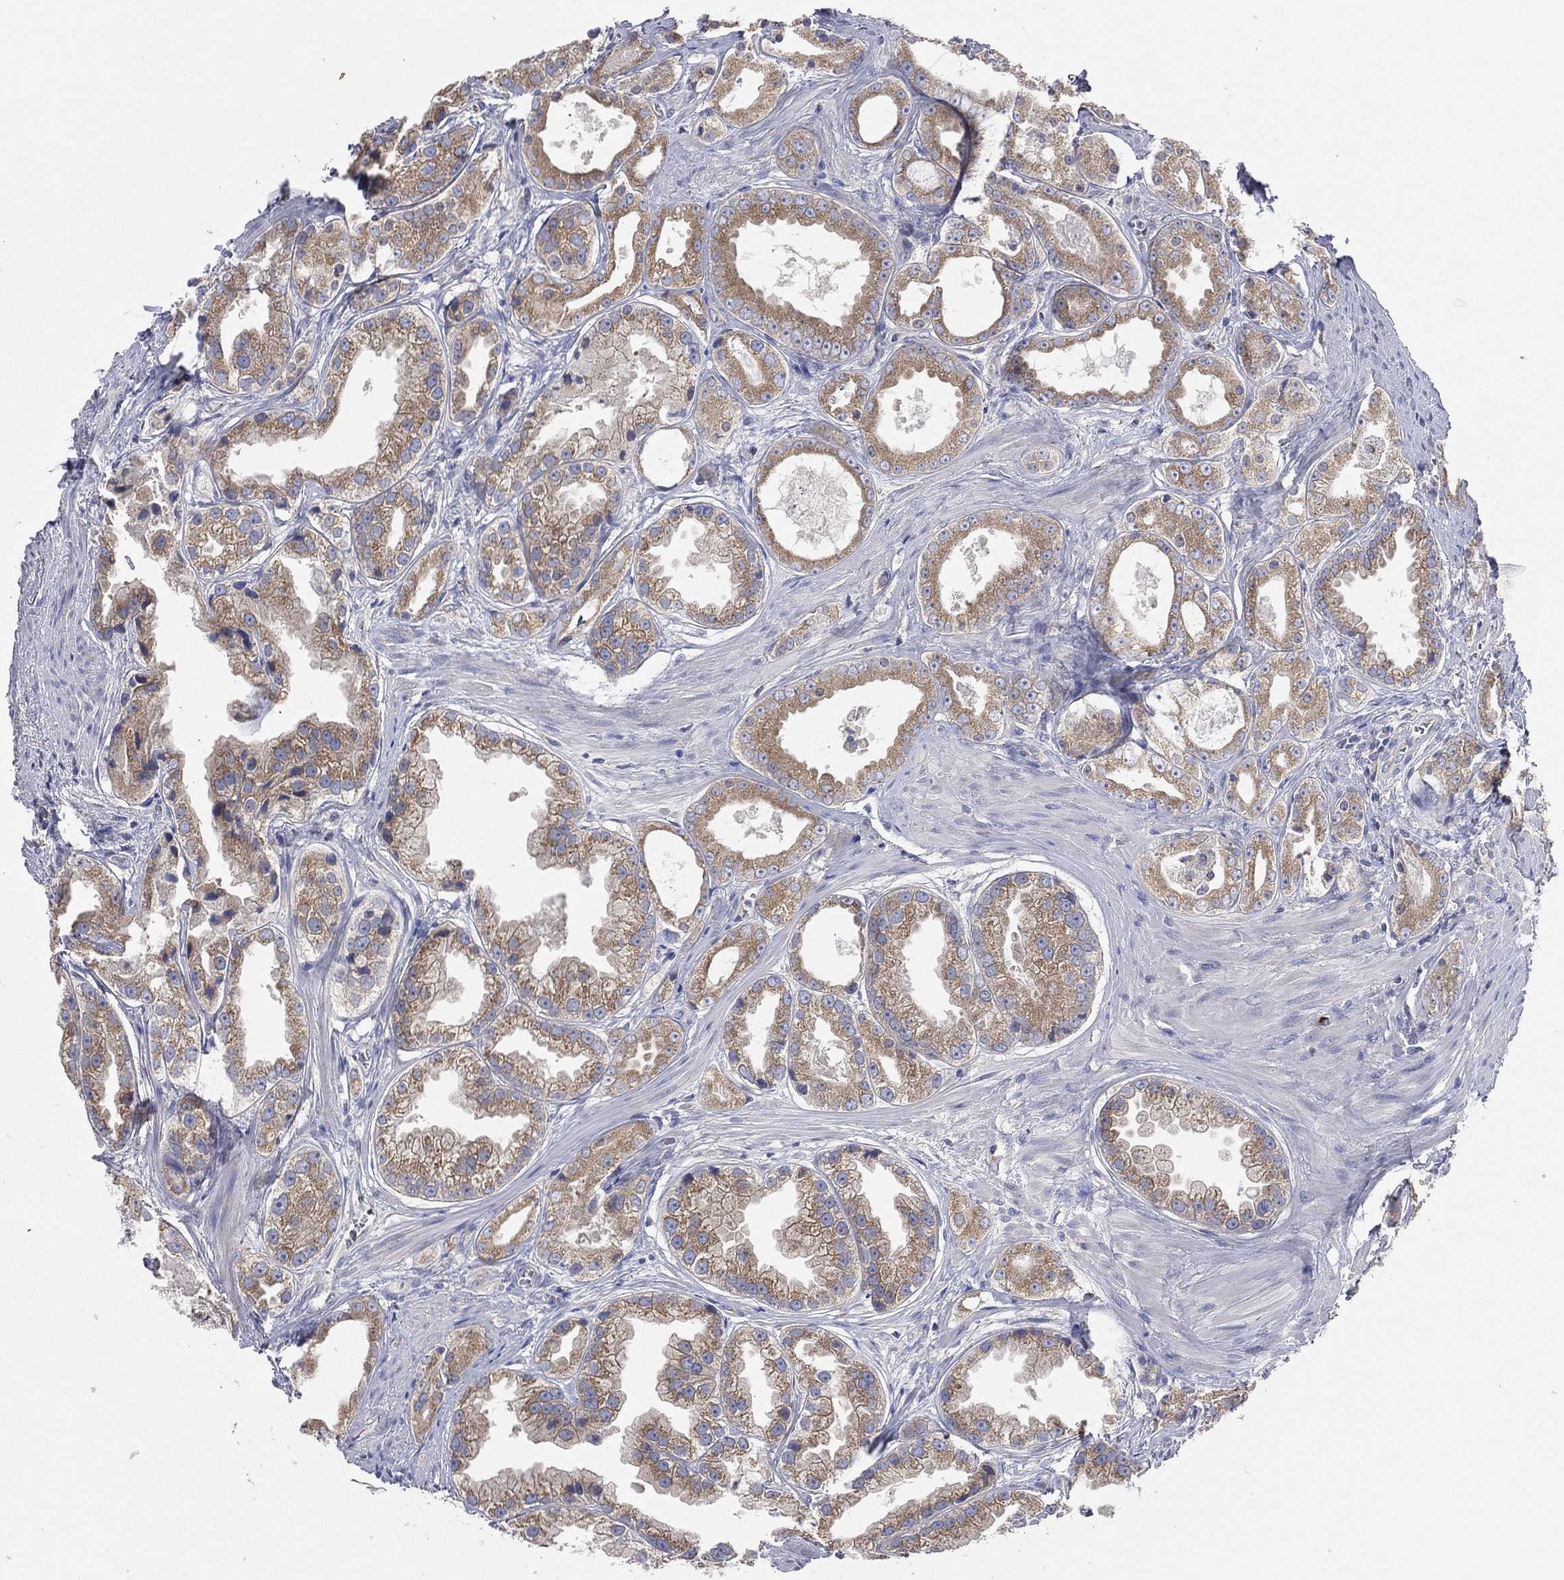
{"staining": {"intensity": "moderate", "quantity": ">75%", "location": "cytoplasmic/membranous"}, "tissue": "prostate cancer", "cell_type": "Tumor cells", "image_type": "cancer", "snomed": [{"axis": "morphology", "description": "Adenocarcinoma, NOS"}, {"axis": "topography", "description": "Prostate"}], "caption": "The photomicrograph shows a brown stain indicating the presence of a protein in the cytoplasmic/membranous of tumor cells in prostate cancer. The staining was performed using DAB (3,3'-diaminobenzidine) to visualize the protein expression in brown, while the nuclei were stained in blue with hematoxylin (Magnification: 20x).", "gene": "ATP8A2", "patient": {"sex": "male", "age": 61}}